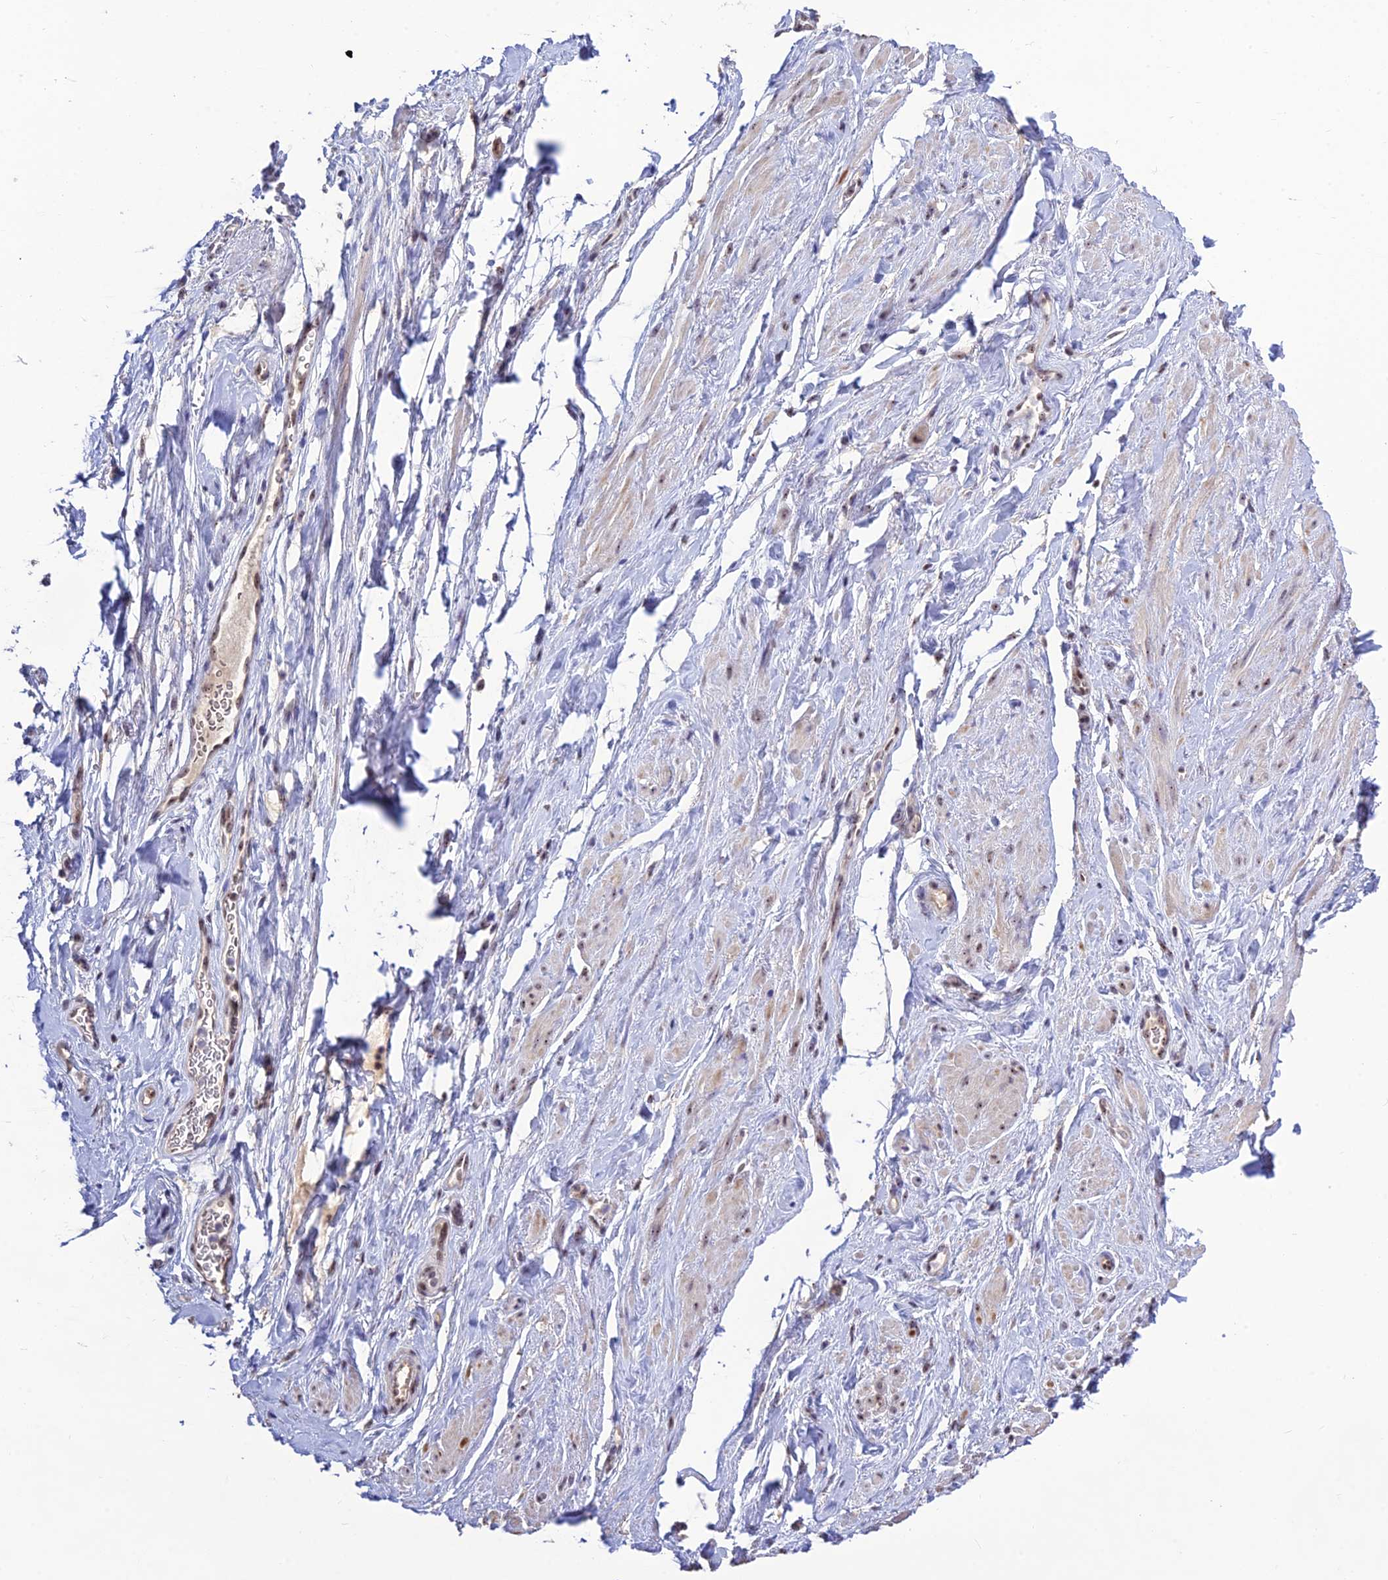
{"staining": {"intensity": "weak", "quantity": "<25%", "location": "nuclear"}, "tissue": "smooth muscle", "cell_type": "Smooth muscle cells", "image_type": "normal", "snomed": [{"axis": "morphology", "description": "Normal tissue, NOS"}, {"axis": "topography", "description": "Smooth muscle"}, {"axis": "topography", "description": "Peripheral nerve tissue"}], "caption": "Benign smooth muscle was stained to show a protein in brown. There is no significant staining in smooth muscle cells. (DAB immunohistochemistry (IHC) visualized using brightfield microscopy, high magnification).", "gene": "POLR1G", "patient": {"sex": "male", "age": 69}}